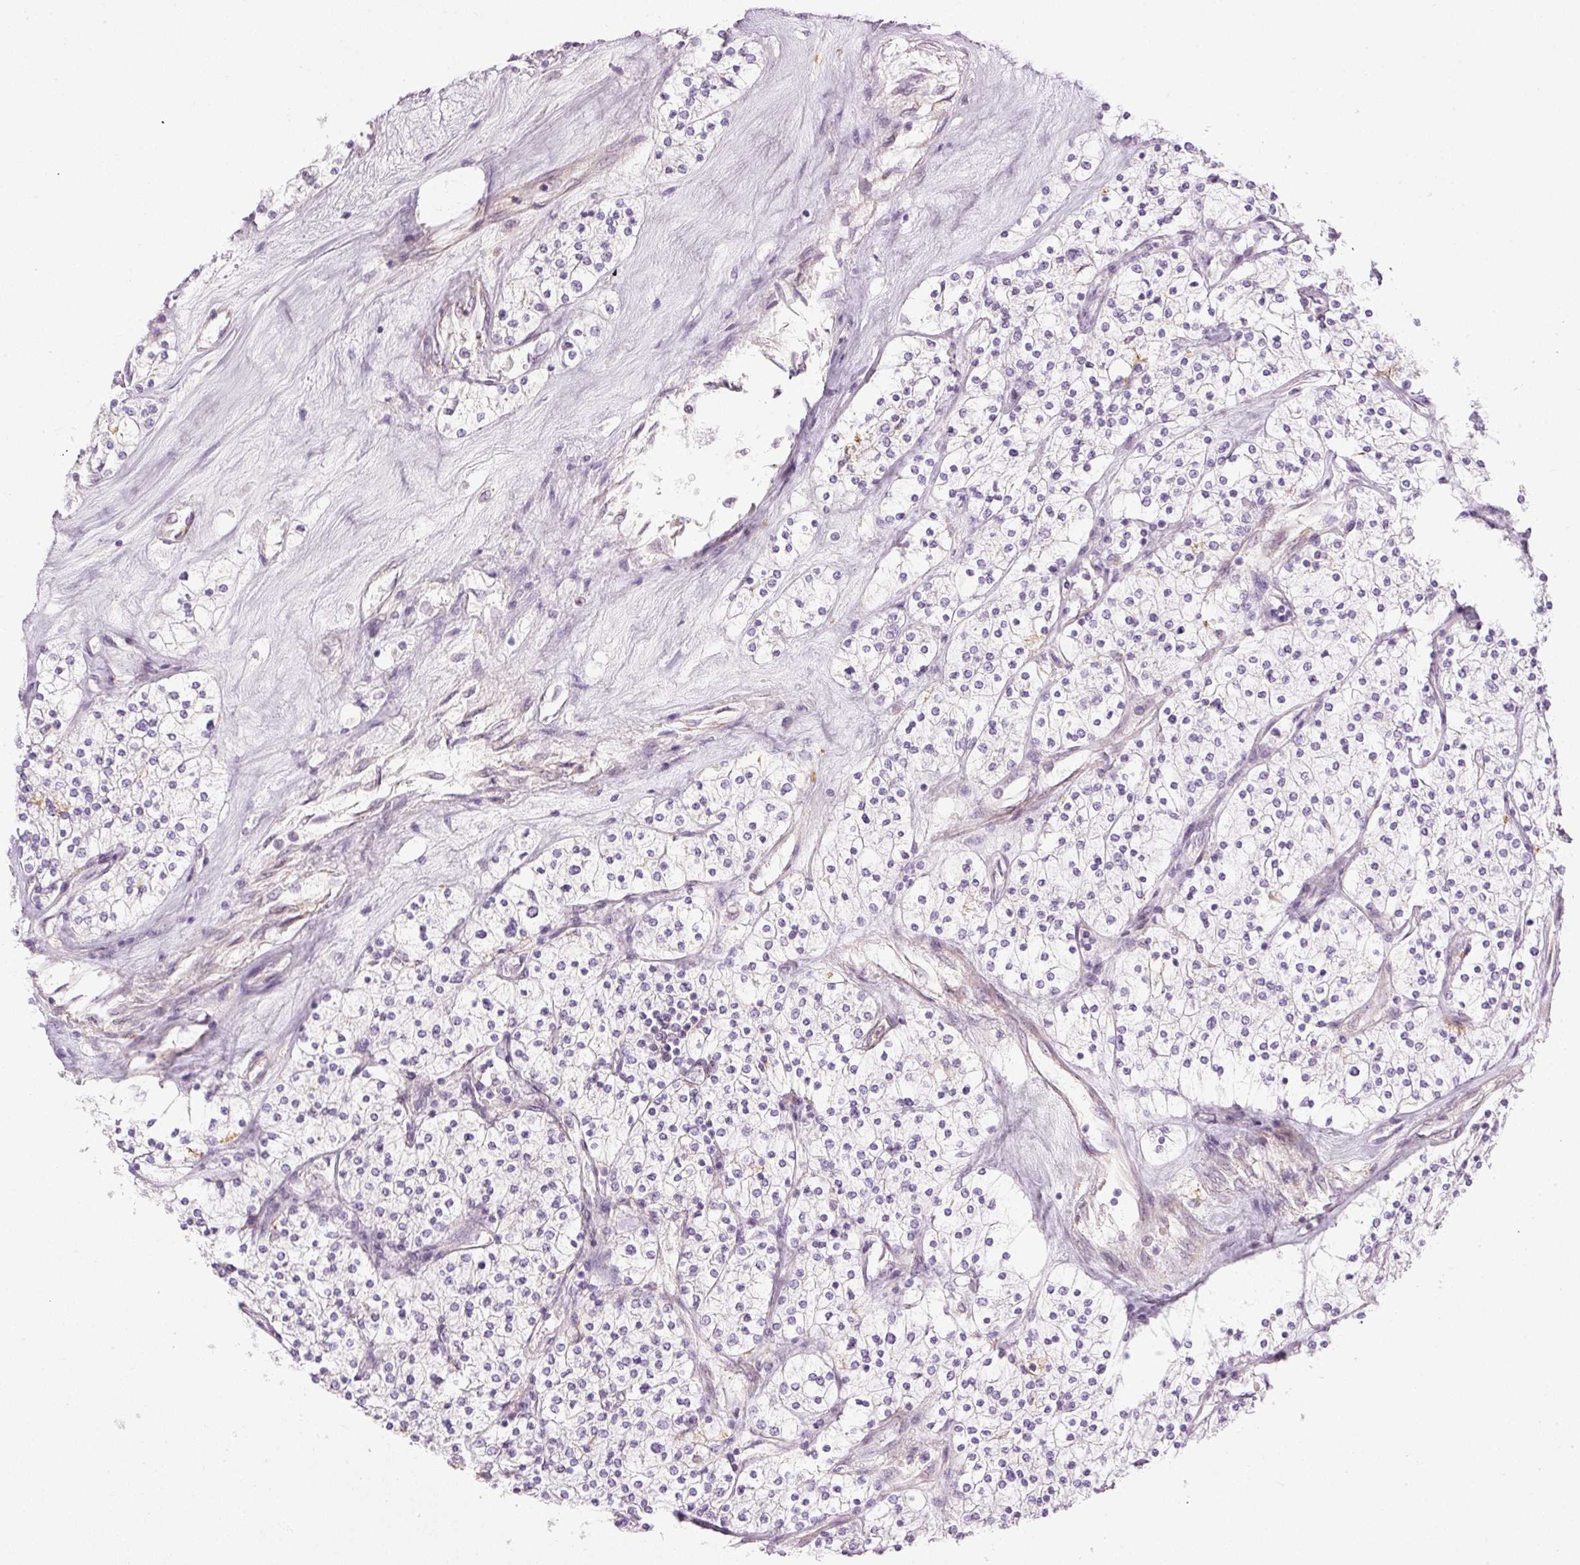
{"staining": {"intensity": "negative", "quantity": "none", "location": "none"}, "tissue": "renal cancer", "cell_type": "Tumor cells", "image_type": "cancer", "snomed": [{"axis": "morphology", "description": "Adenocarcinoma, NOS"}, {"axis": "topography", "description": "Kidney"}], "caption": "Tumor cells show no significant protein positivity in adenocarcinoma (renal).", "gene": "MZT2B", "patient": {"sex": "male", "age": 80}}